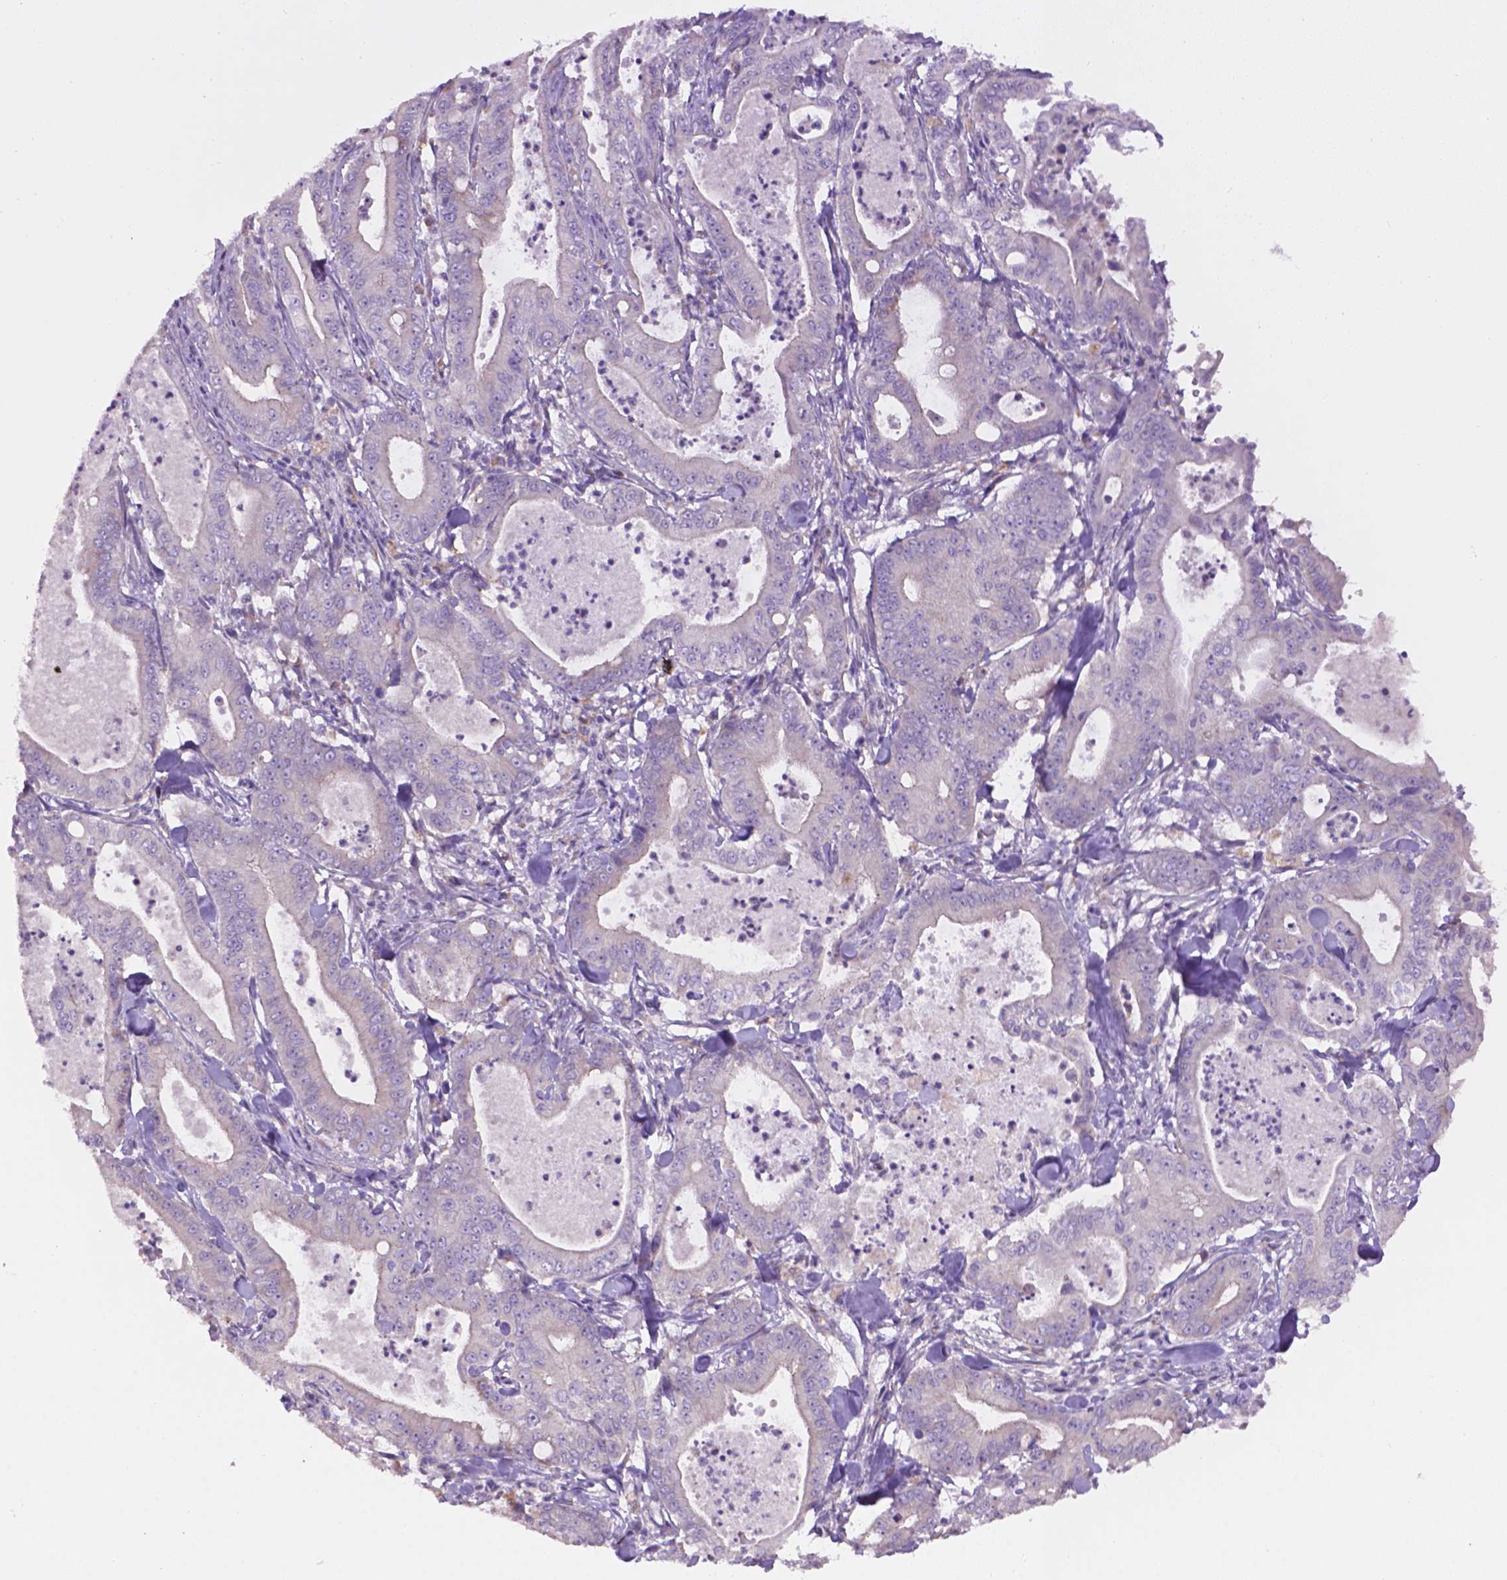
{"staining": {"intensity": "negative", "quantity": "none", "location": "none"}, "tissue": "pancreatic cancer", "cell_type": "Tumor cells", "image_type": "cancer", "snomed": [{"axis": "morphology", "description": "Adenocarcinoma, NOS"}, {"axis": "topography", "description": "Pancreas"}], "caption": "Immunohistochemistry photomicrograph of neoplastic tissue: pancreatic cancer (adenocarcinoma) stained with DAB (3,3'-diaminobenzidine) reveals no significant protein expression in tumor cells.", "gene": "CDH7", "patient": {"sex": "male", "age": 71}}